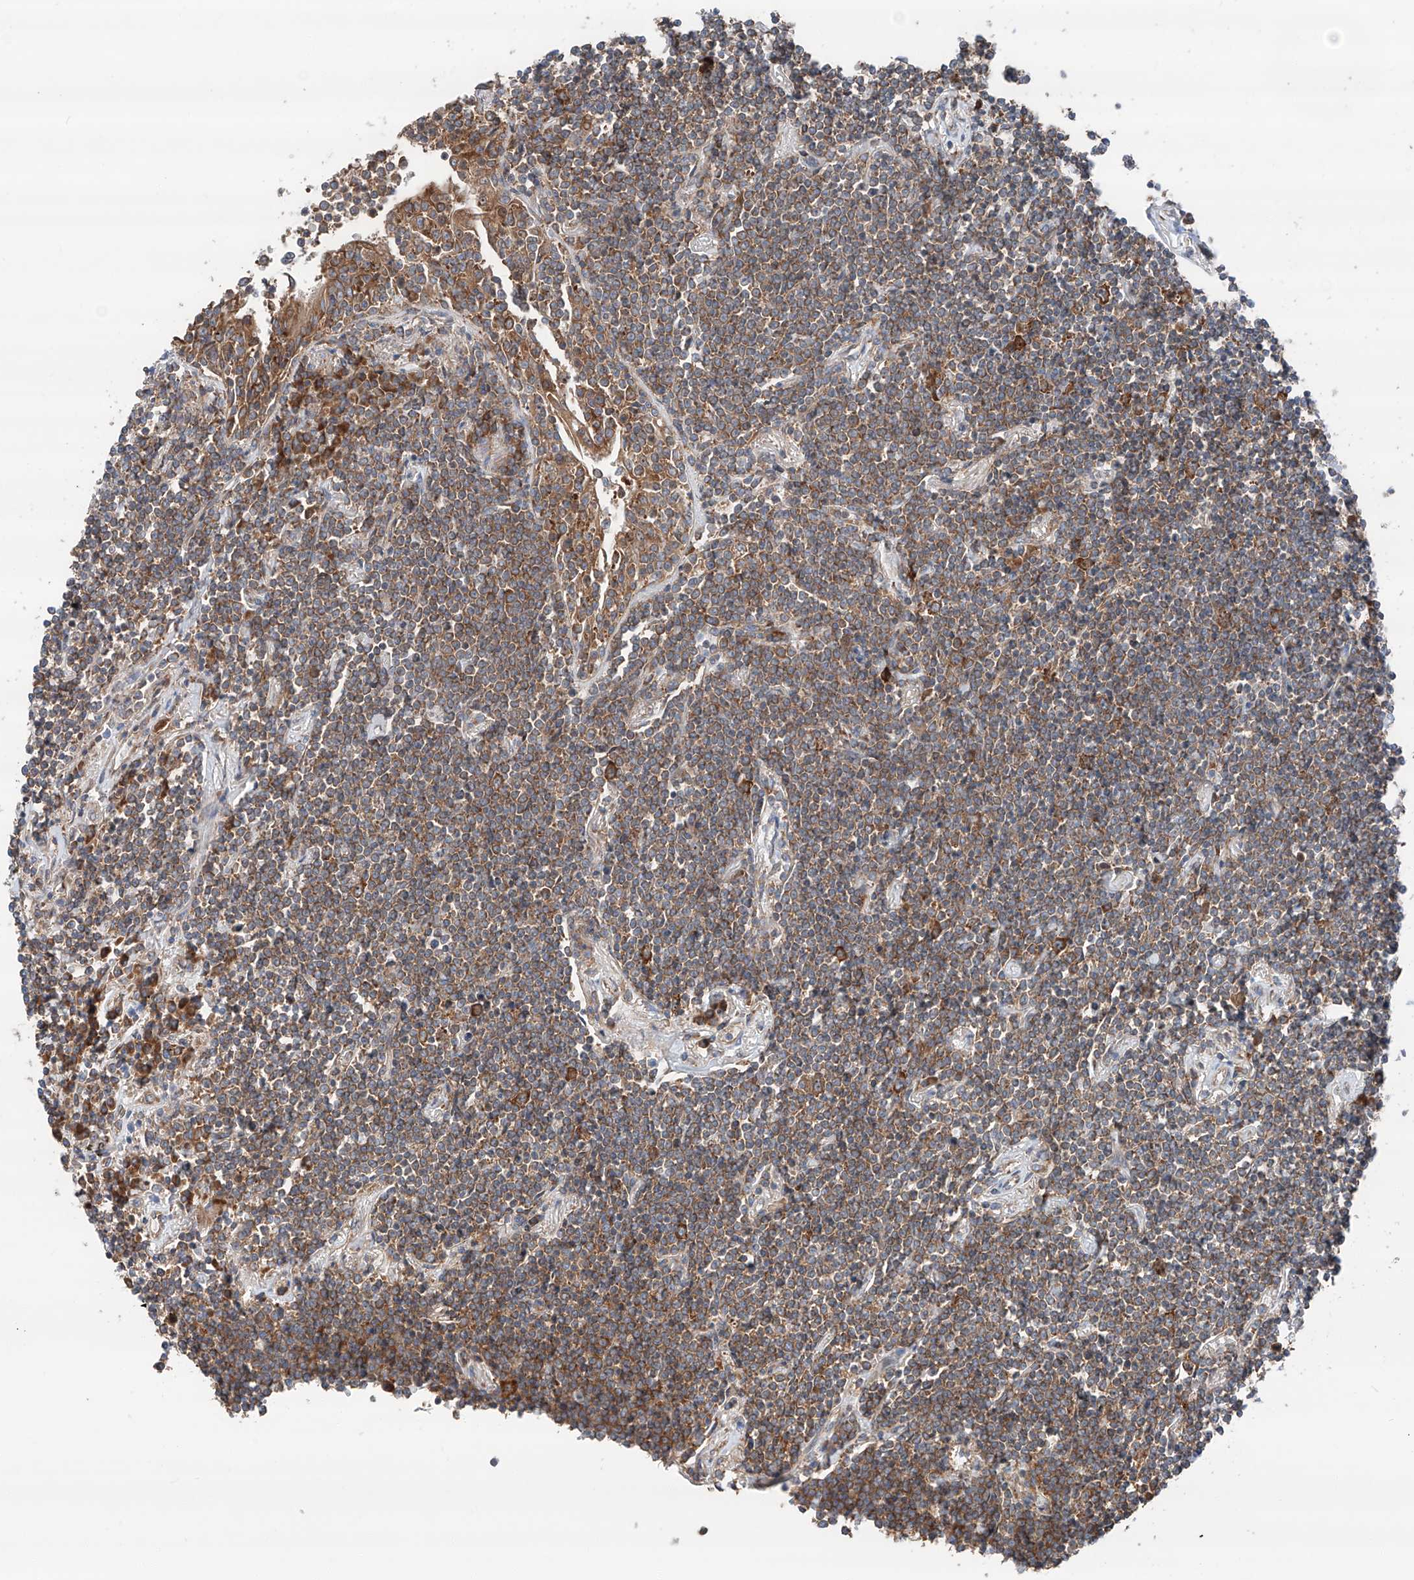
{"staining": {"intensity": "moderate", "quantity": ">75%", "location": "cytoplasmic/membranous"}, "tissue": "lymphoma", "cell_type": "Tumor cells", "image_type": "cancer", "snomed": [{"axis": "morphology", "description": "Malignant lymphoma, non-Hodgkin's type, Low grade"}, {"axis": "topography", "description": "Lung"}], "caption": "Immunohistochemical staining of malignant lymphoma, non-Hodgkin's type (low-grade) exhibits moderate cytoplasmic/membranous protein expression in about >75% of tumor cells.", "gene": "ZC3H15", "patient": {"sex": "female", "age": 71}}